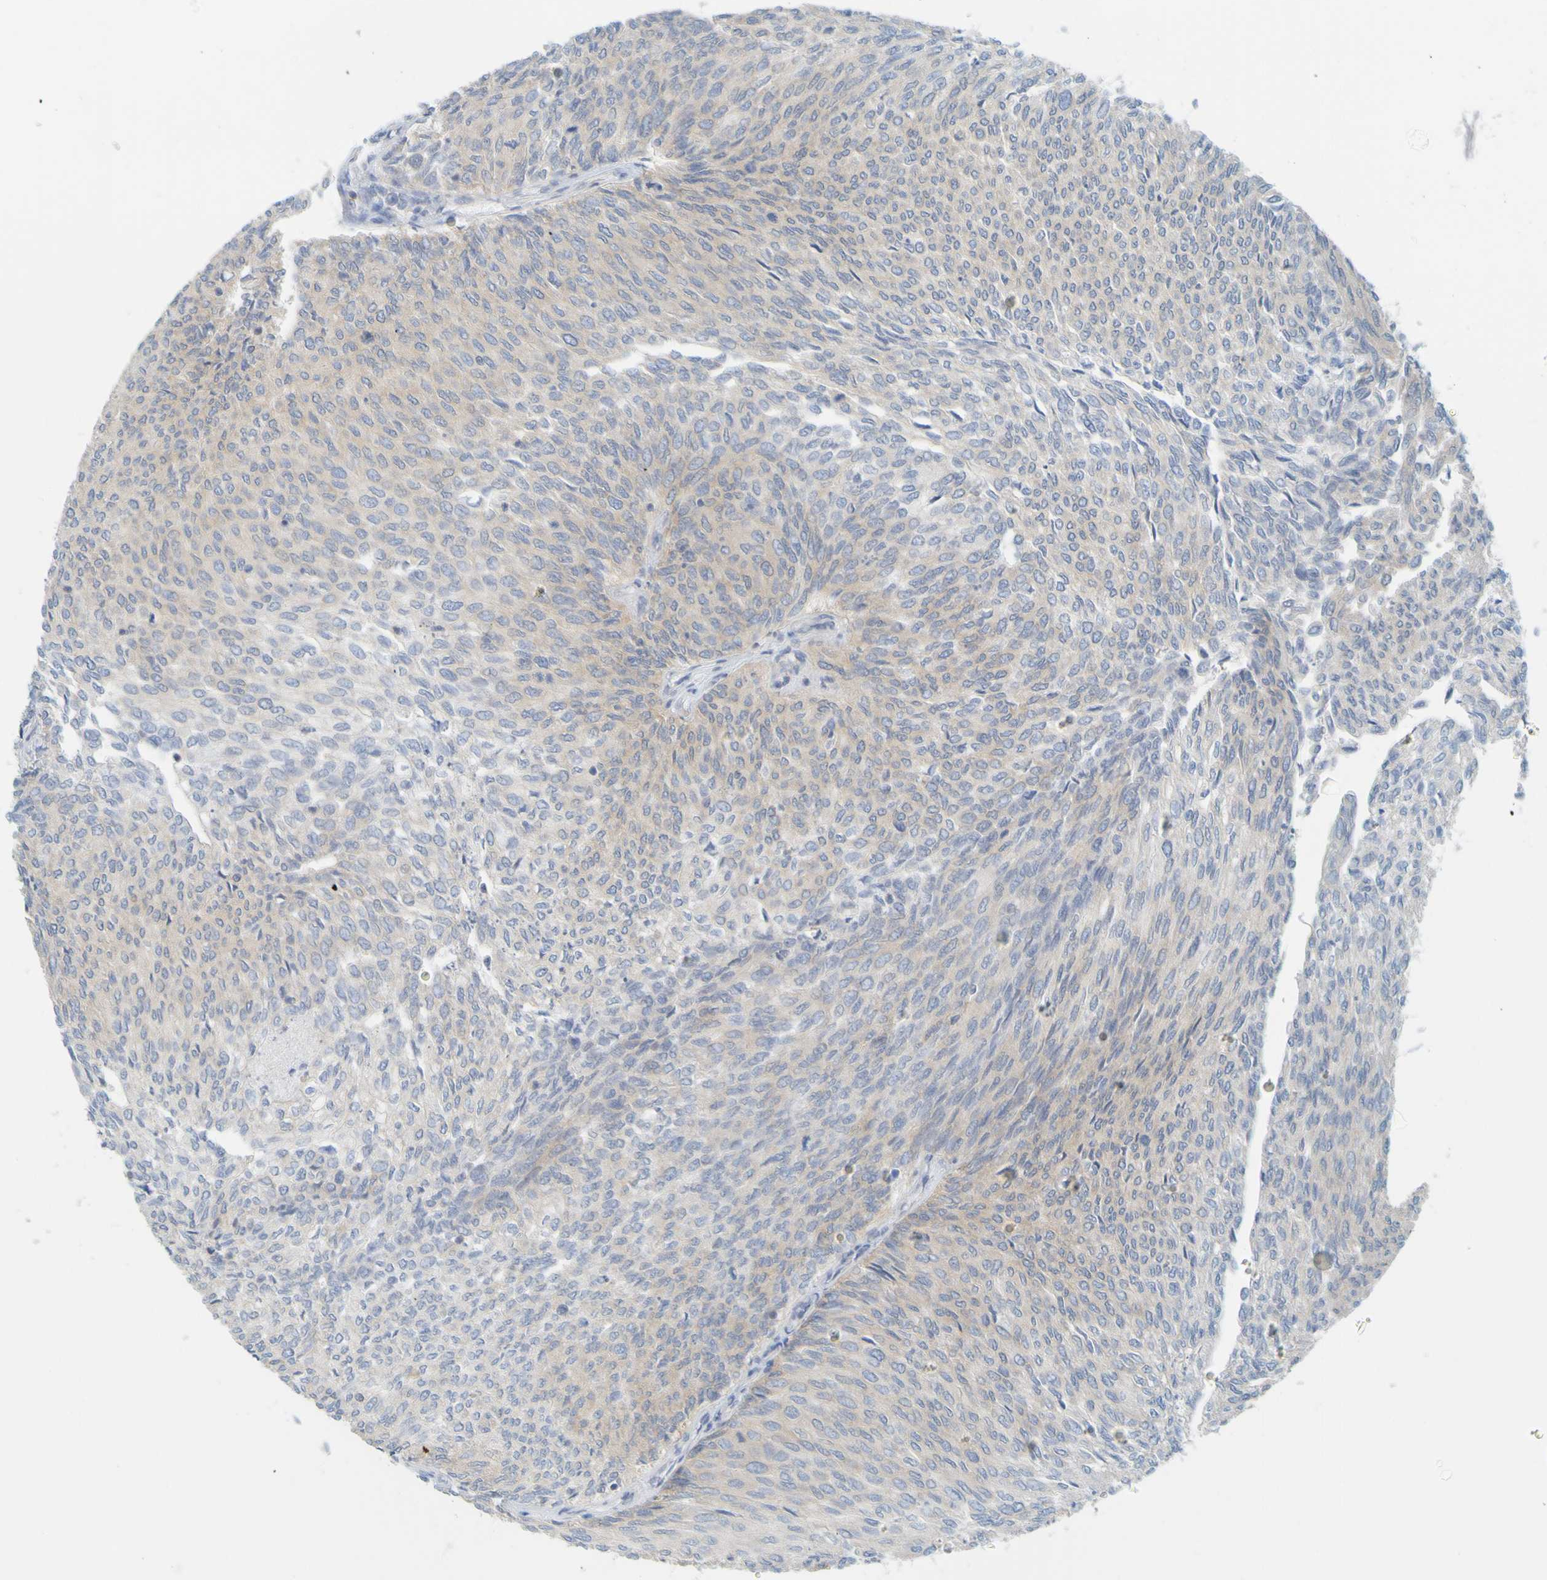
{"staining": {"intensity": "weak", "quantity": "<25%", "location": "cytoplasmic/membranous"}, "tissue": "urothelial cancer", "cell_type": "Tumor cells", "image_type": "cancer", "snomed": [{"axis": "morphology", "description": "Urothelial carcinoma, Low grade"}, {"axis": "topography", "description": "Urinary bladder"}], "caption": "The micrograph demonstrates no staining of tumor cells in urothelial carcinoma (low-grade).", "gene": "APPL1", "patient": {"sex": "female", "age": 79}}